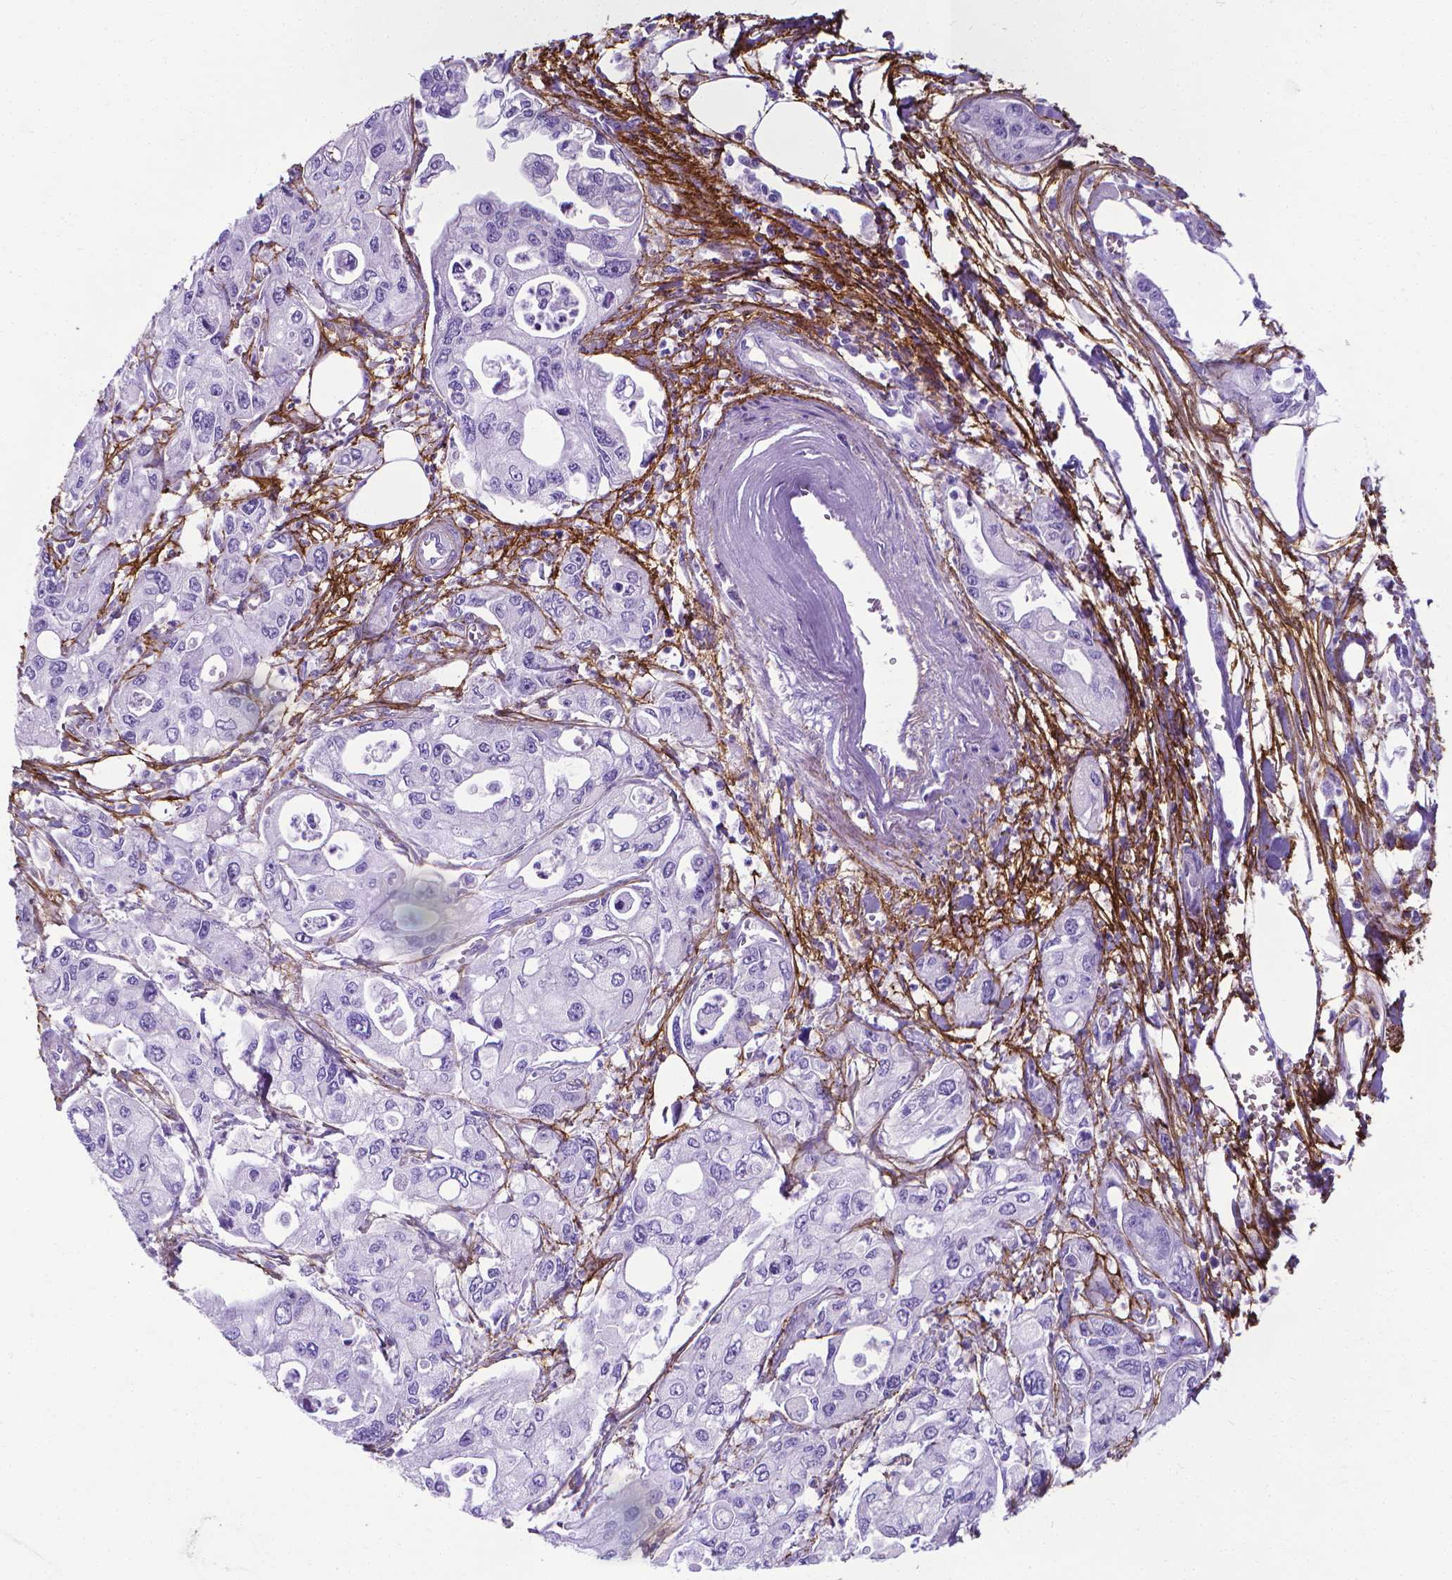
{"staining": {"intensity": "negative", "quantity": "none", "location": "none"}, "tissue": "pancreatic cancer", "cell_type": "Tumor cells", "image_type": "cancer", "snomed": [{"axis": "morphology", "description": "Adenocarcinoma, NOS"}, {"axis": "topography", "description": "Pancreas"}], "caption": "Immunohistochemistry (IHC) of pancreatic adenocarcinoma reveals no positivity in tumor cells.", "gene": "MFAP2", "patient": {"sex": "male", "age": 70}}